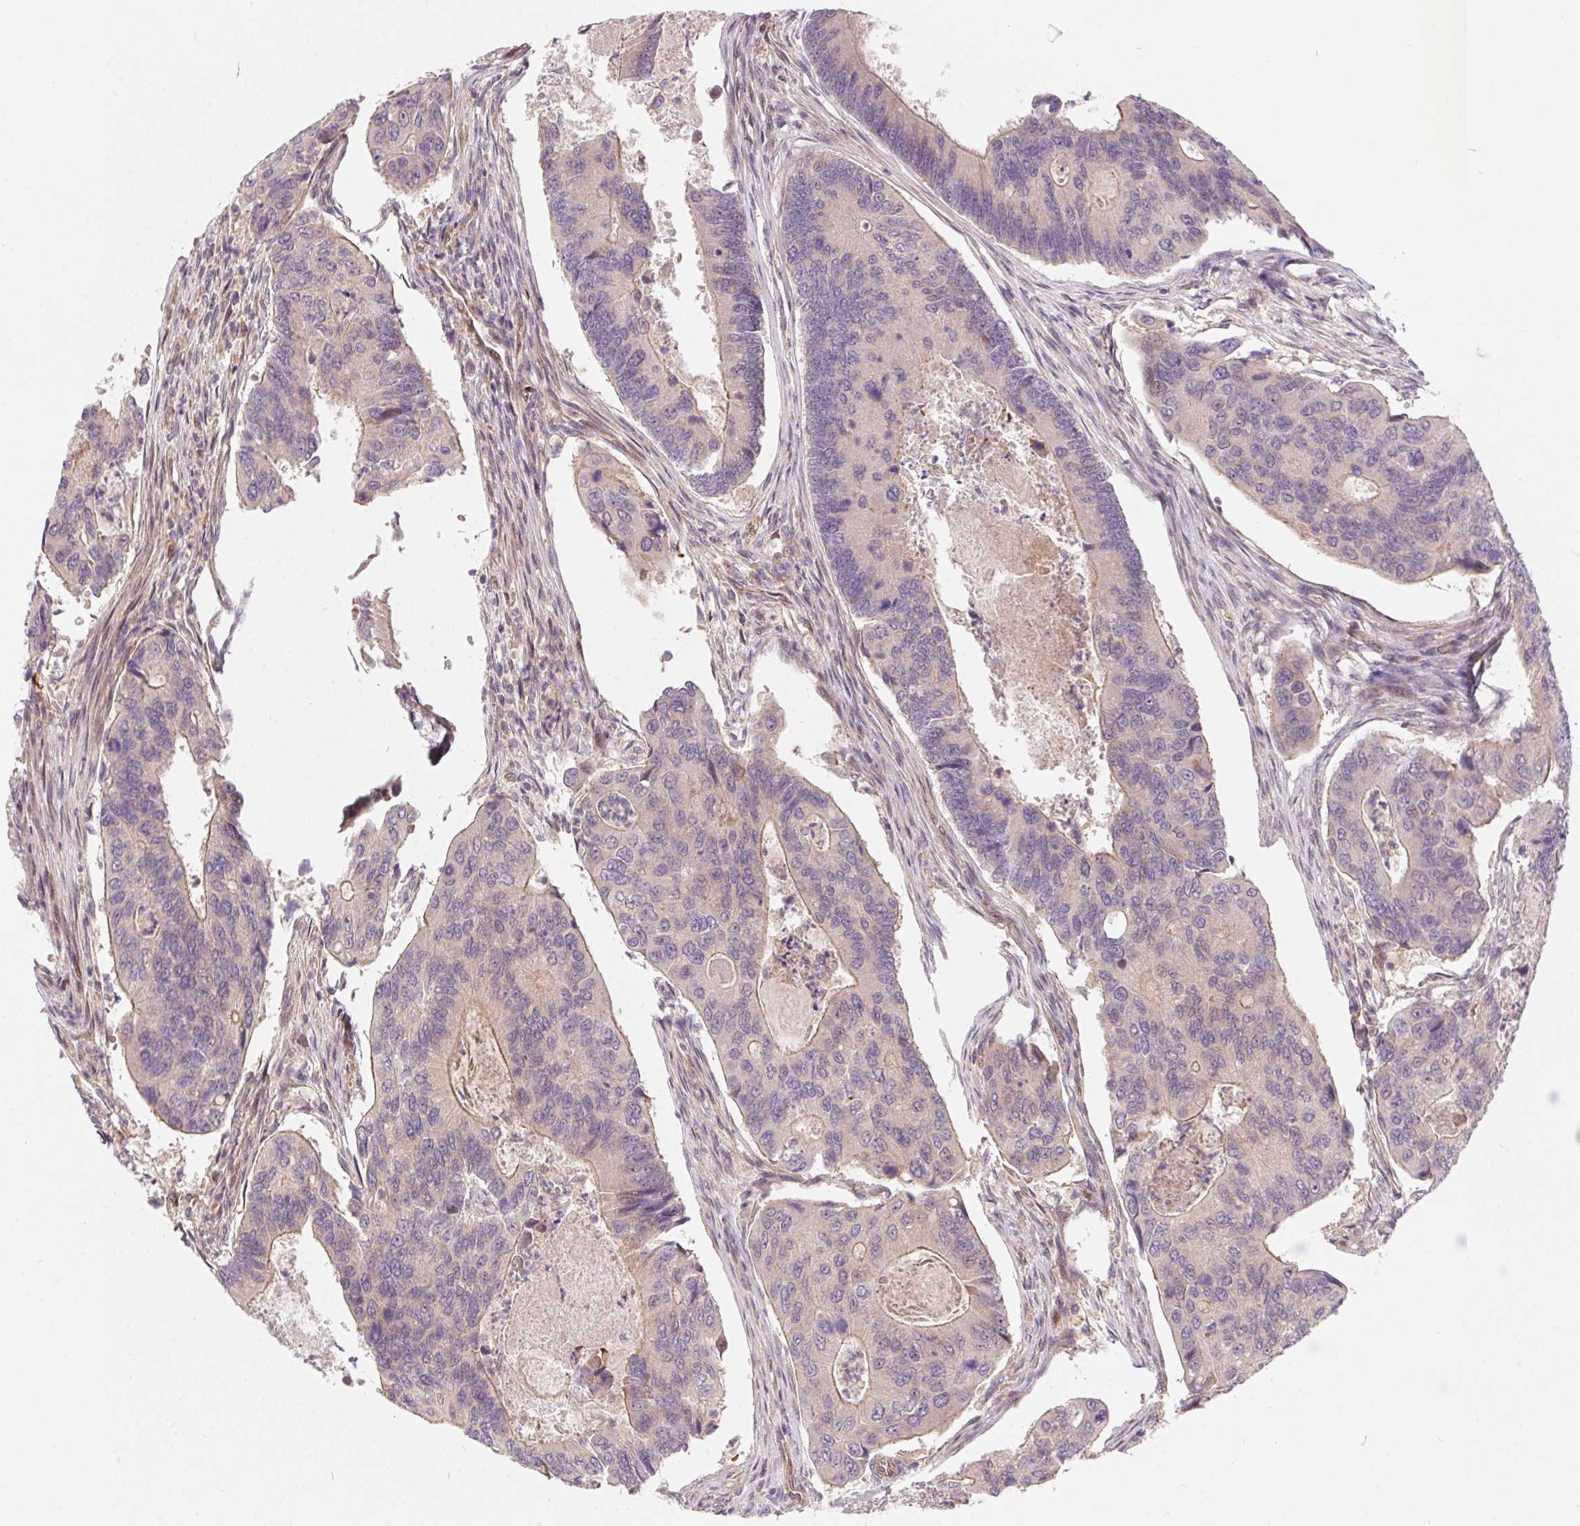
{"staining": {"intensity": "weak", "quantity": "25%-75%", "location": "cytoplasmic/membranous"}, "tissue": "colorectal cancer", "cell_type": "Tumor cells", "image_type": "cancer", "snomed": [{"axis": "morphology", "description": "Adenocarcinoma, NOS"}, {"axis": "topography", "description": "Colon"}], "caption": "Adenocarcinoma (colorectal) was stained to show a protein in brown. There is low levels of weak cytoplasmic/membranous staining in approximately 25%-75% of tumor cells.", "gene": "NUDT16", "patient": {"sex": "female", "age": 67}}